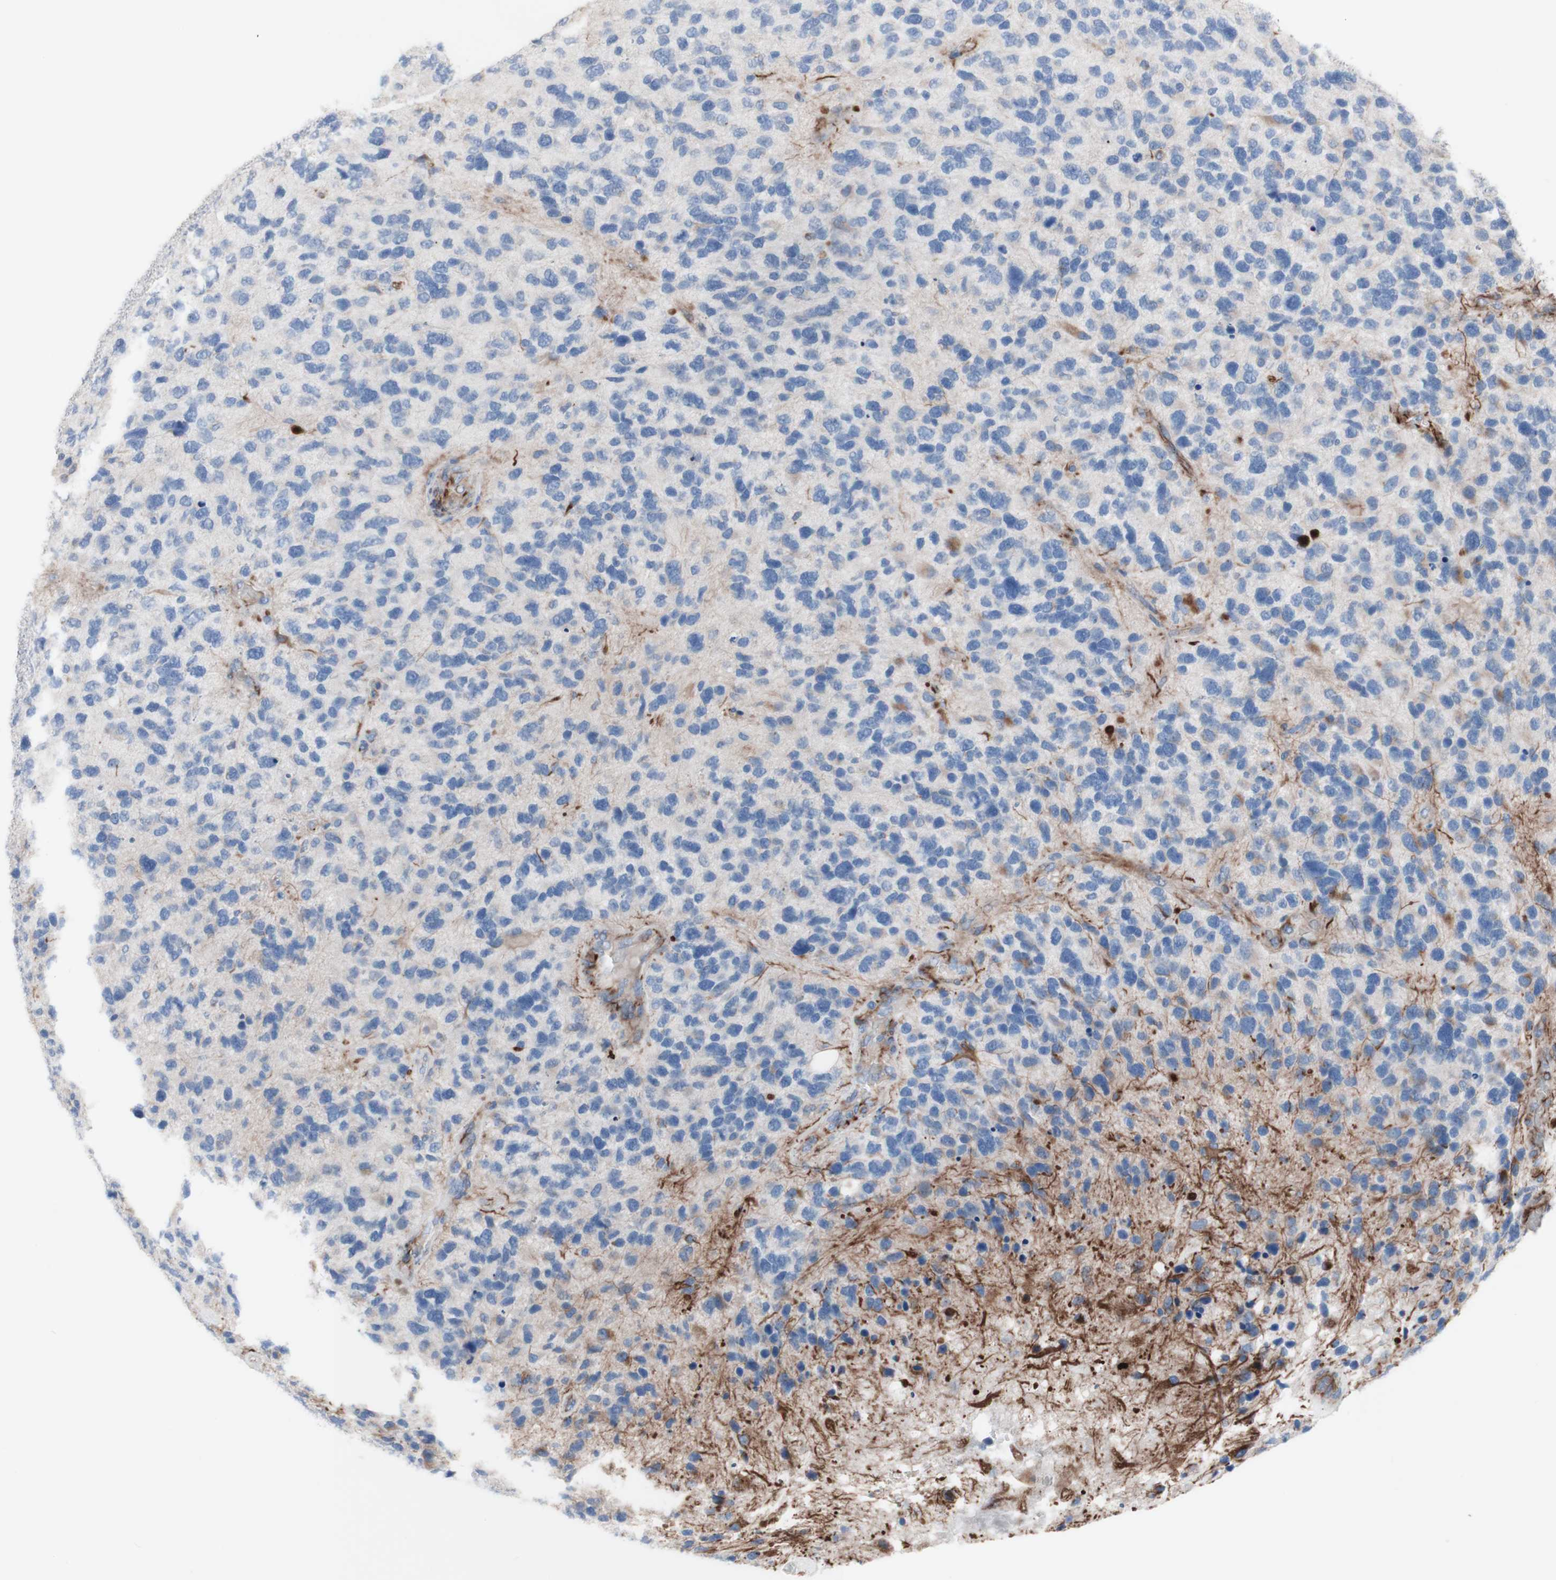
{"staining": {"intensity": "negative", "quantity": "none", "location": "none"}, "tissue": "glioma", "cell_type": "Tumor cells", "image_type": "cancer", "snomed": [{"axis": "morphology", "description": "Glioma, malignant, High grade"}, {"axis": "topography", "description": "Brain"}], "caption": "Tumor cells are negative for protein expression in human glioma.", "gene": "AGPAT5", "patient": {"sex": "female", "age": 58}}